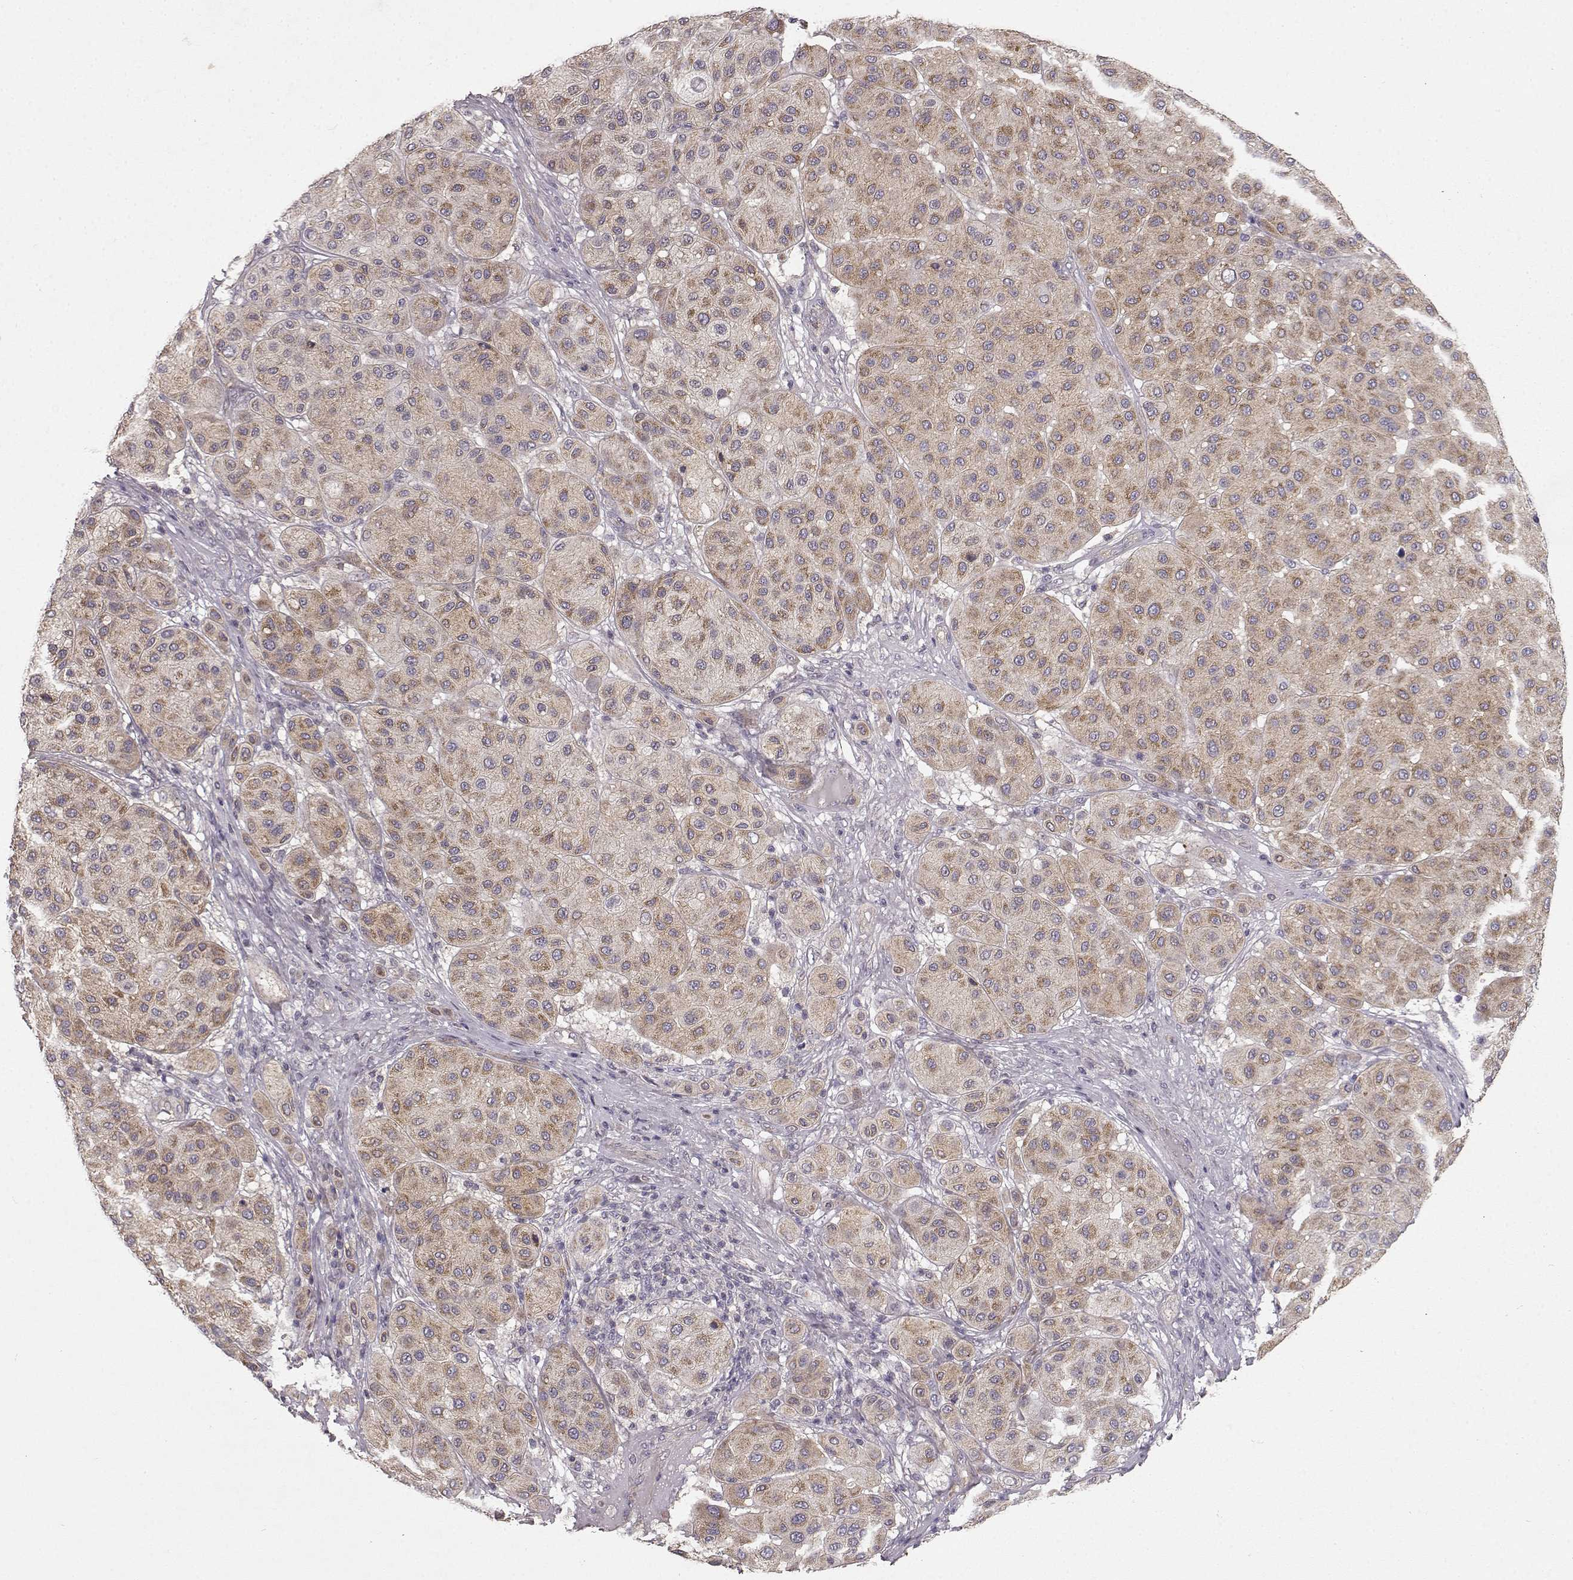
{"staining": {"intensity": "moderate", "quantity": ">75%", "location": "cytoplasmic/membranous"}, "tissue": "melanoma", "cell_type": "Tumor cells", "image_type": "cancer", "snomed": [{"axis": "morphology", "description": "Malignant melanoma, Metastatic site"}, {"axis": "topography", "description": "Smooth muscle"}], "caption": "A medium amount of moderate cytoplasmic/membranous expression is seen in approximately >75% of tumor cells in malignant melanoma (metastatic site) tissue. (DAB = brown stain, brightfield microscopy at high magnification).", "gene": "ERBB3", "patient": {"sex": "male", "age": 41}}